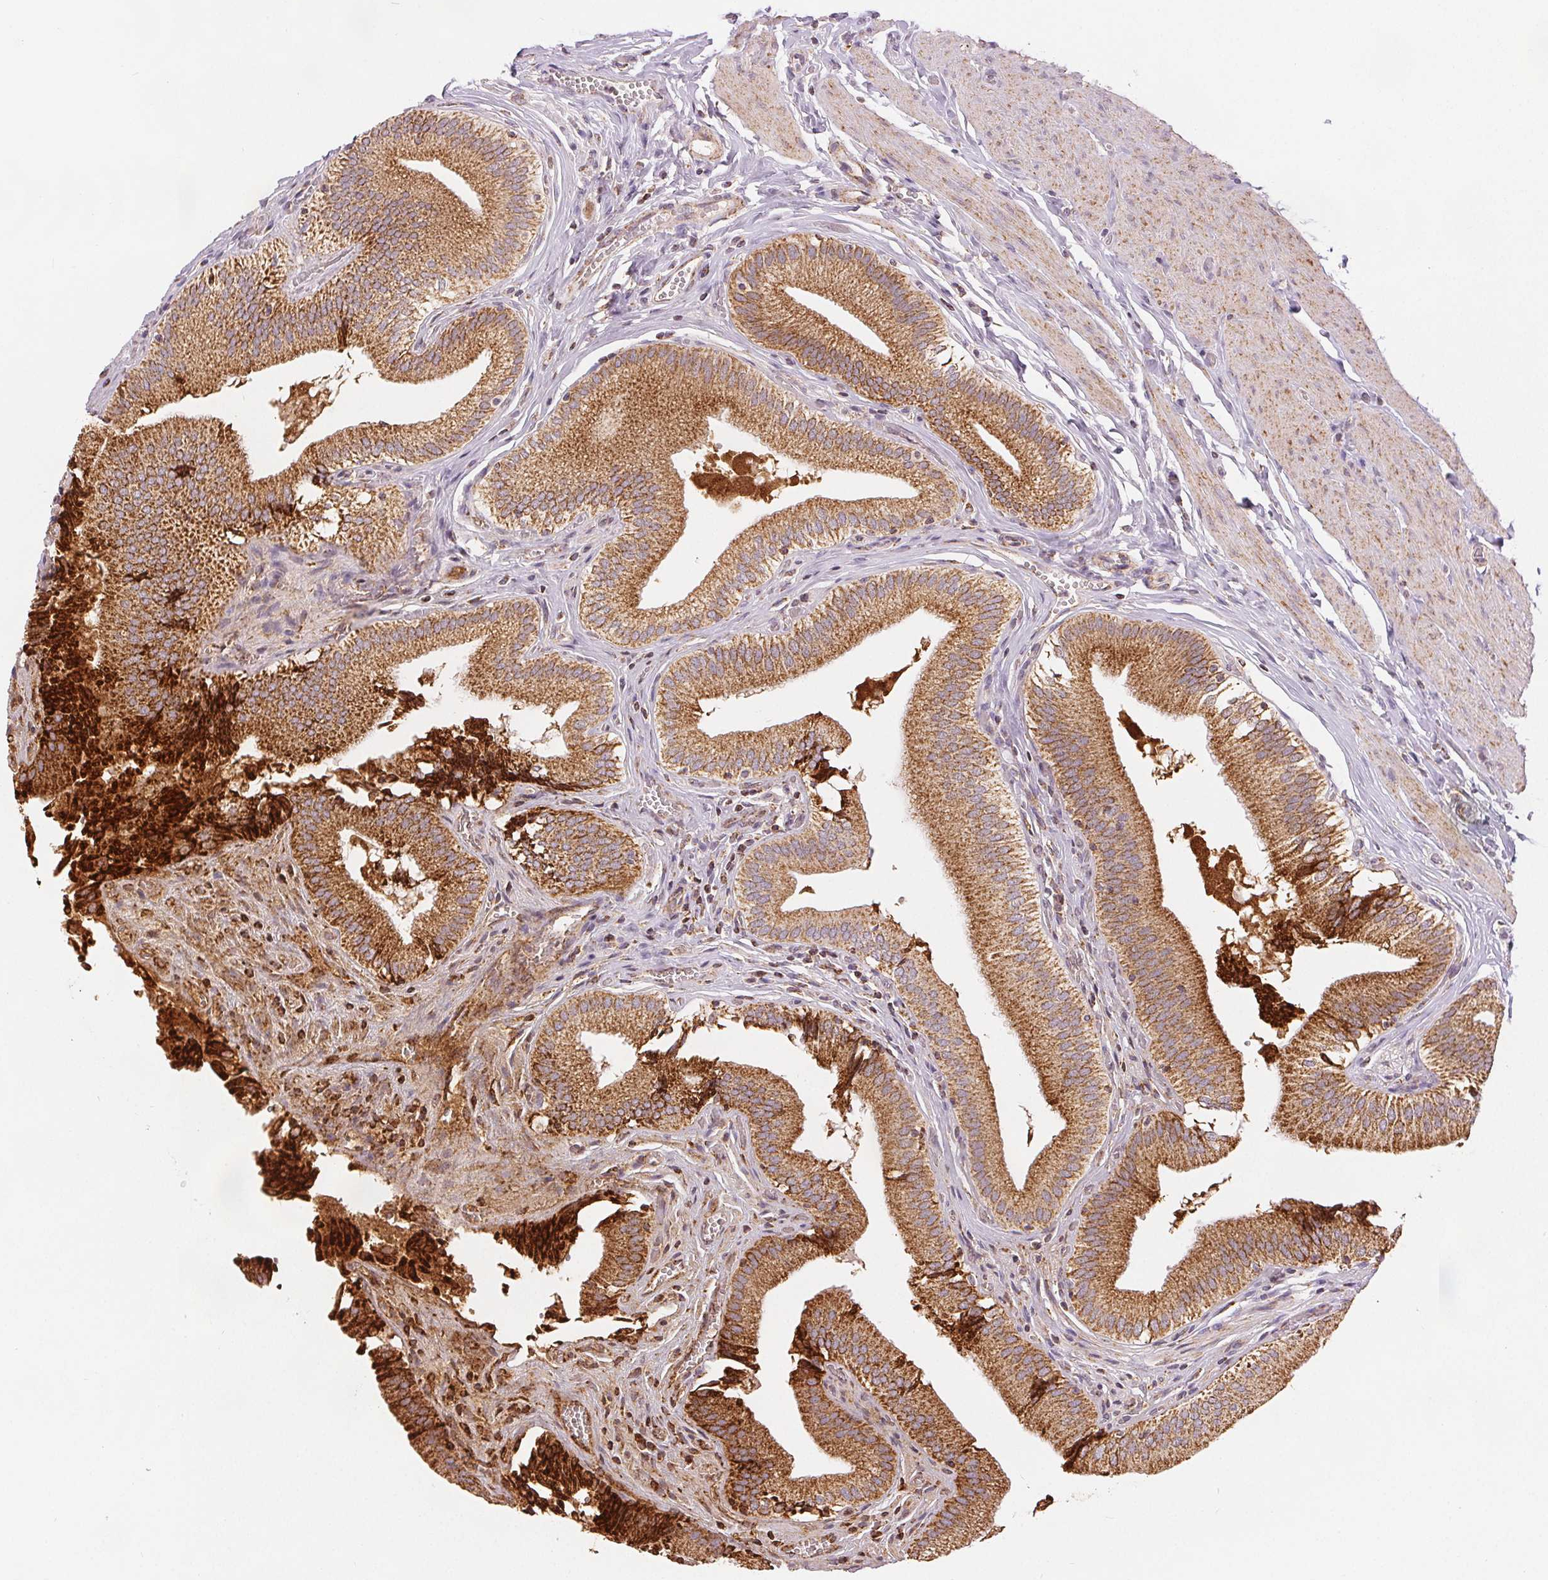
{"staining": {"intensity": "strong", "quantity": ">75%", "location": "cytoplasmic/membranous"}, "tissue": "gallbladder", "cell_type": "Glandular cells", "image_type": "normal", "snomed": [{"axis": "morphology", "description": "Normal tissue, NOS"}, {"axis": "topography", "description": "Gallbladder"}, {"axis": "topography", "description": "Peripheral nerve tissue"}], "caption": "Strong cytoplasmic/membranous positivity is appreciated in approximately >75% of glandular cells in unremarkable gallbladder. The protein is shown in brown color, while the nuclei are stained blue.", "gene": "SDHB", "patient": {"sex": "male", "age": 17}}